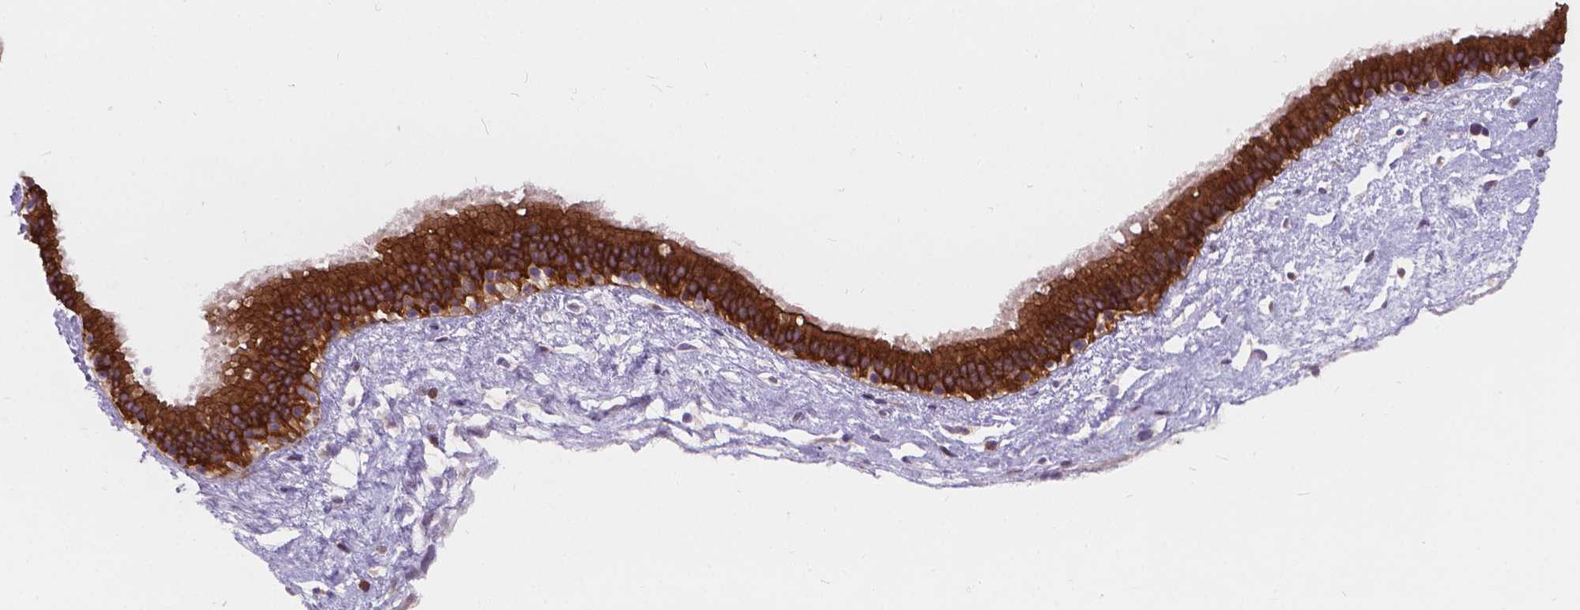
{"staining": {"intensity": "strong", "quantity": "25%-75%", "location": "cytoplasmic/membranous"}, "tissue": "nasopharynx", "cell_type": "Respiratory epithelial cells", "image_type": "normal", "snomed": [{"axis": "morphology", "description": "Normal tissue, NOS"}, {"axis": "topography", "description": "Nasopharynx"}], "caption": "Immunohistochemical staining of normal human nasopharynx displays strong cytoplasmic/membranous protein positivity in approximately 25%-75% of respiratory epithelial cells.", "gene": "MYH14", "patient": {"sex": "male", "age": 24}}